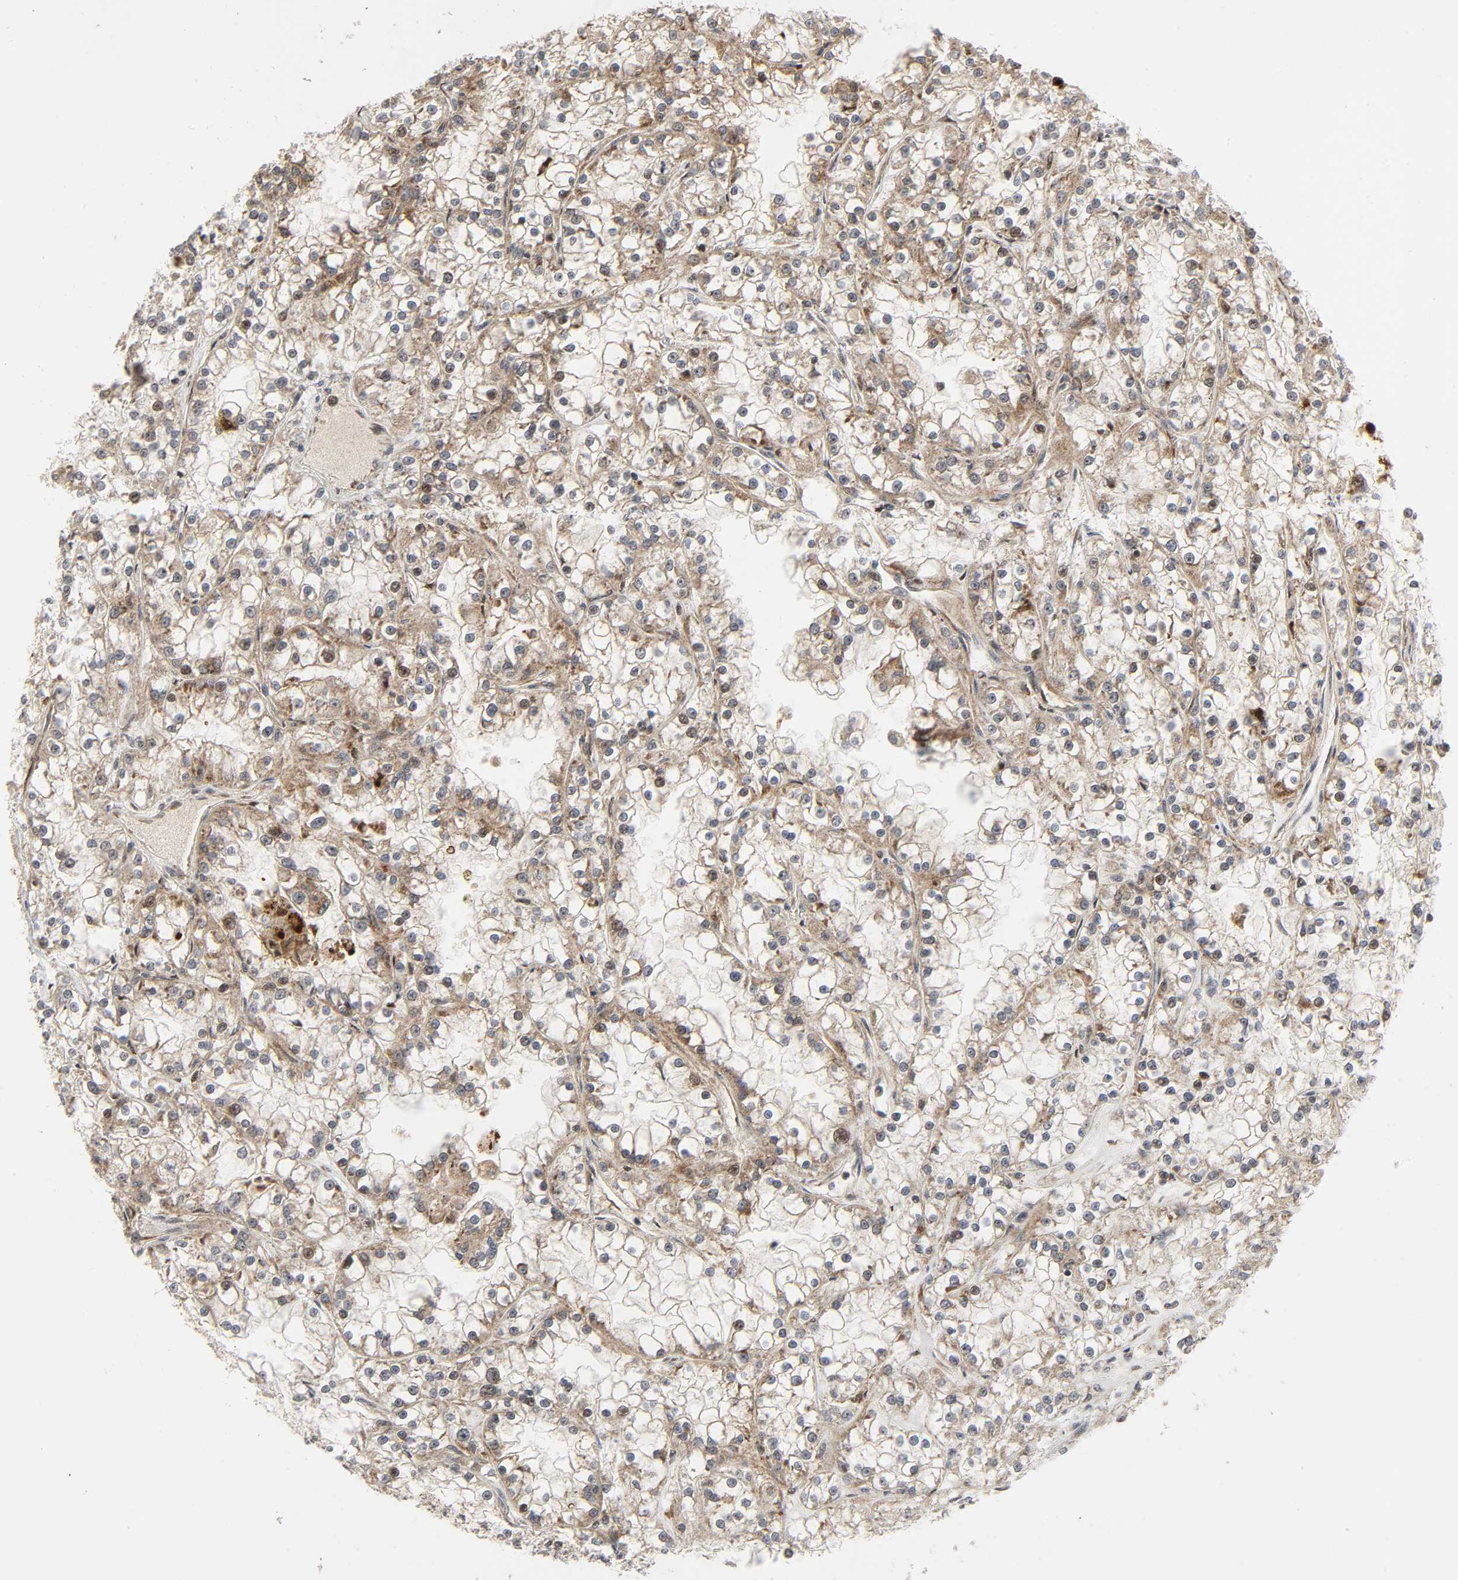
{"staining": {"intensity": "moderate", "quantity": ">75%", "location": "cytoplasmic/membranous"}, "tissue": "renal cancer", "cell_type": "Tumor cells", "image_type": "cancer", "snomed": [{"axis": "morphology", "description": "Adenocarcinoma, NOS"}, {"axis": "topography", "description": "Kidney"}], "caption": "A brown stain labels moderate cytoplasmic/membranous positivity of a protein in renal cancer tumor cells. (brown staining indicates protein expression, while blue staining denotes nuclei).", "gene": "CHUK", "patient": {"sex": "female", "age": 52}}